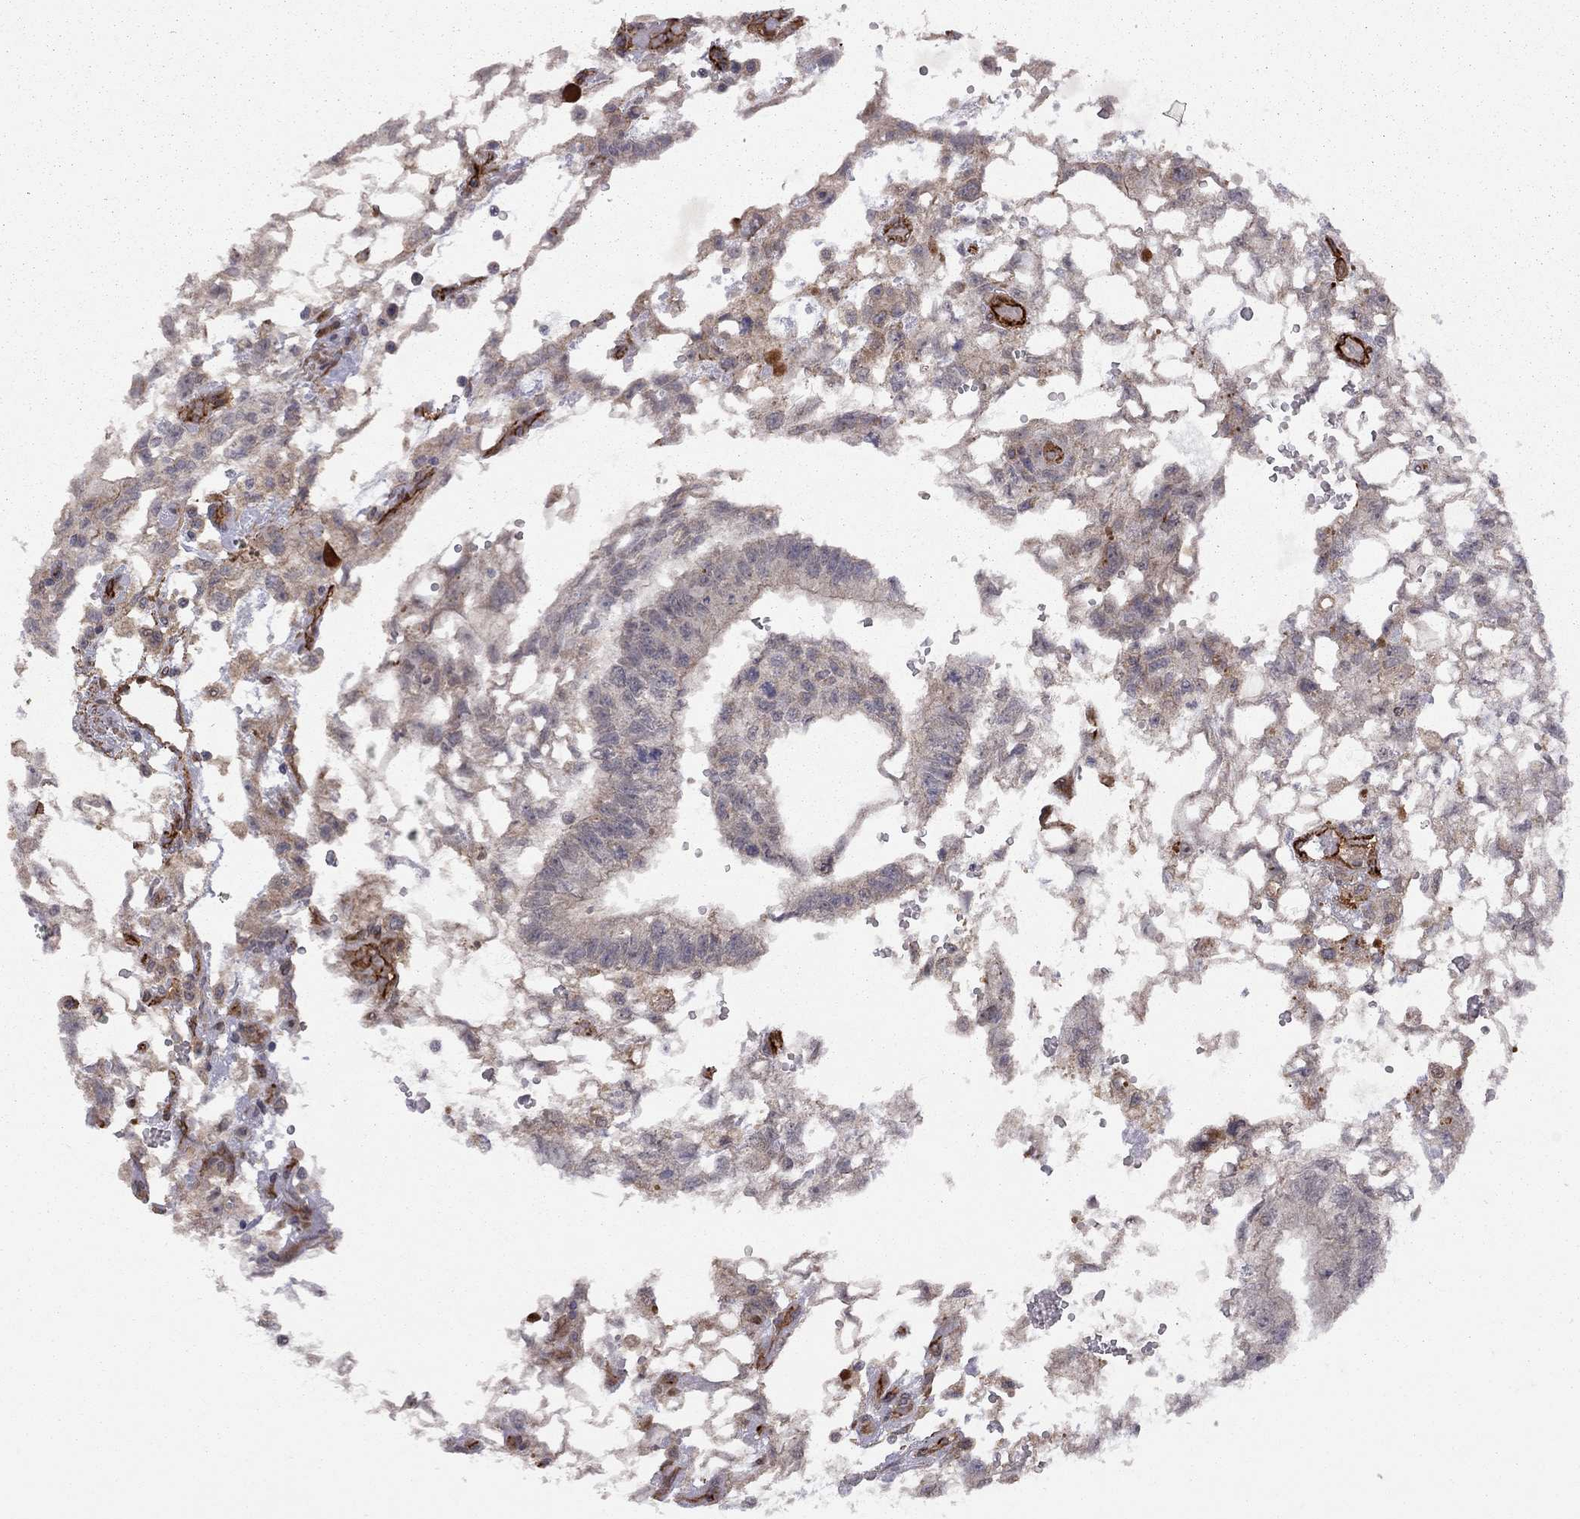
{"staining": {"intensity": "weak", "quantity": "25%-75%", "location": "cytoplasmic/membranous"}, "tissue": "testis cancer", "cell_type": "Tumor cells", "image_type": "cancer", "snomed": [{"axis": "morphology", "description": "Carcinoma, Embryonal, NOS"}, {"axis": "topography", "description": "Testis"}], "caption": "Brown immunohistochemical staining in testis cancer (embryonal carcinoma) reveals weak cytoplasmic/membranous staining in about 25%-75% of tumor cells.", "gene": "EXOC3L2", "patient": {"sex": "male", "age": 32}}